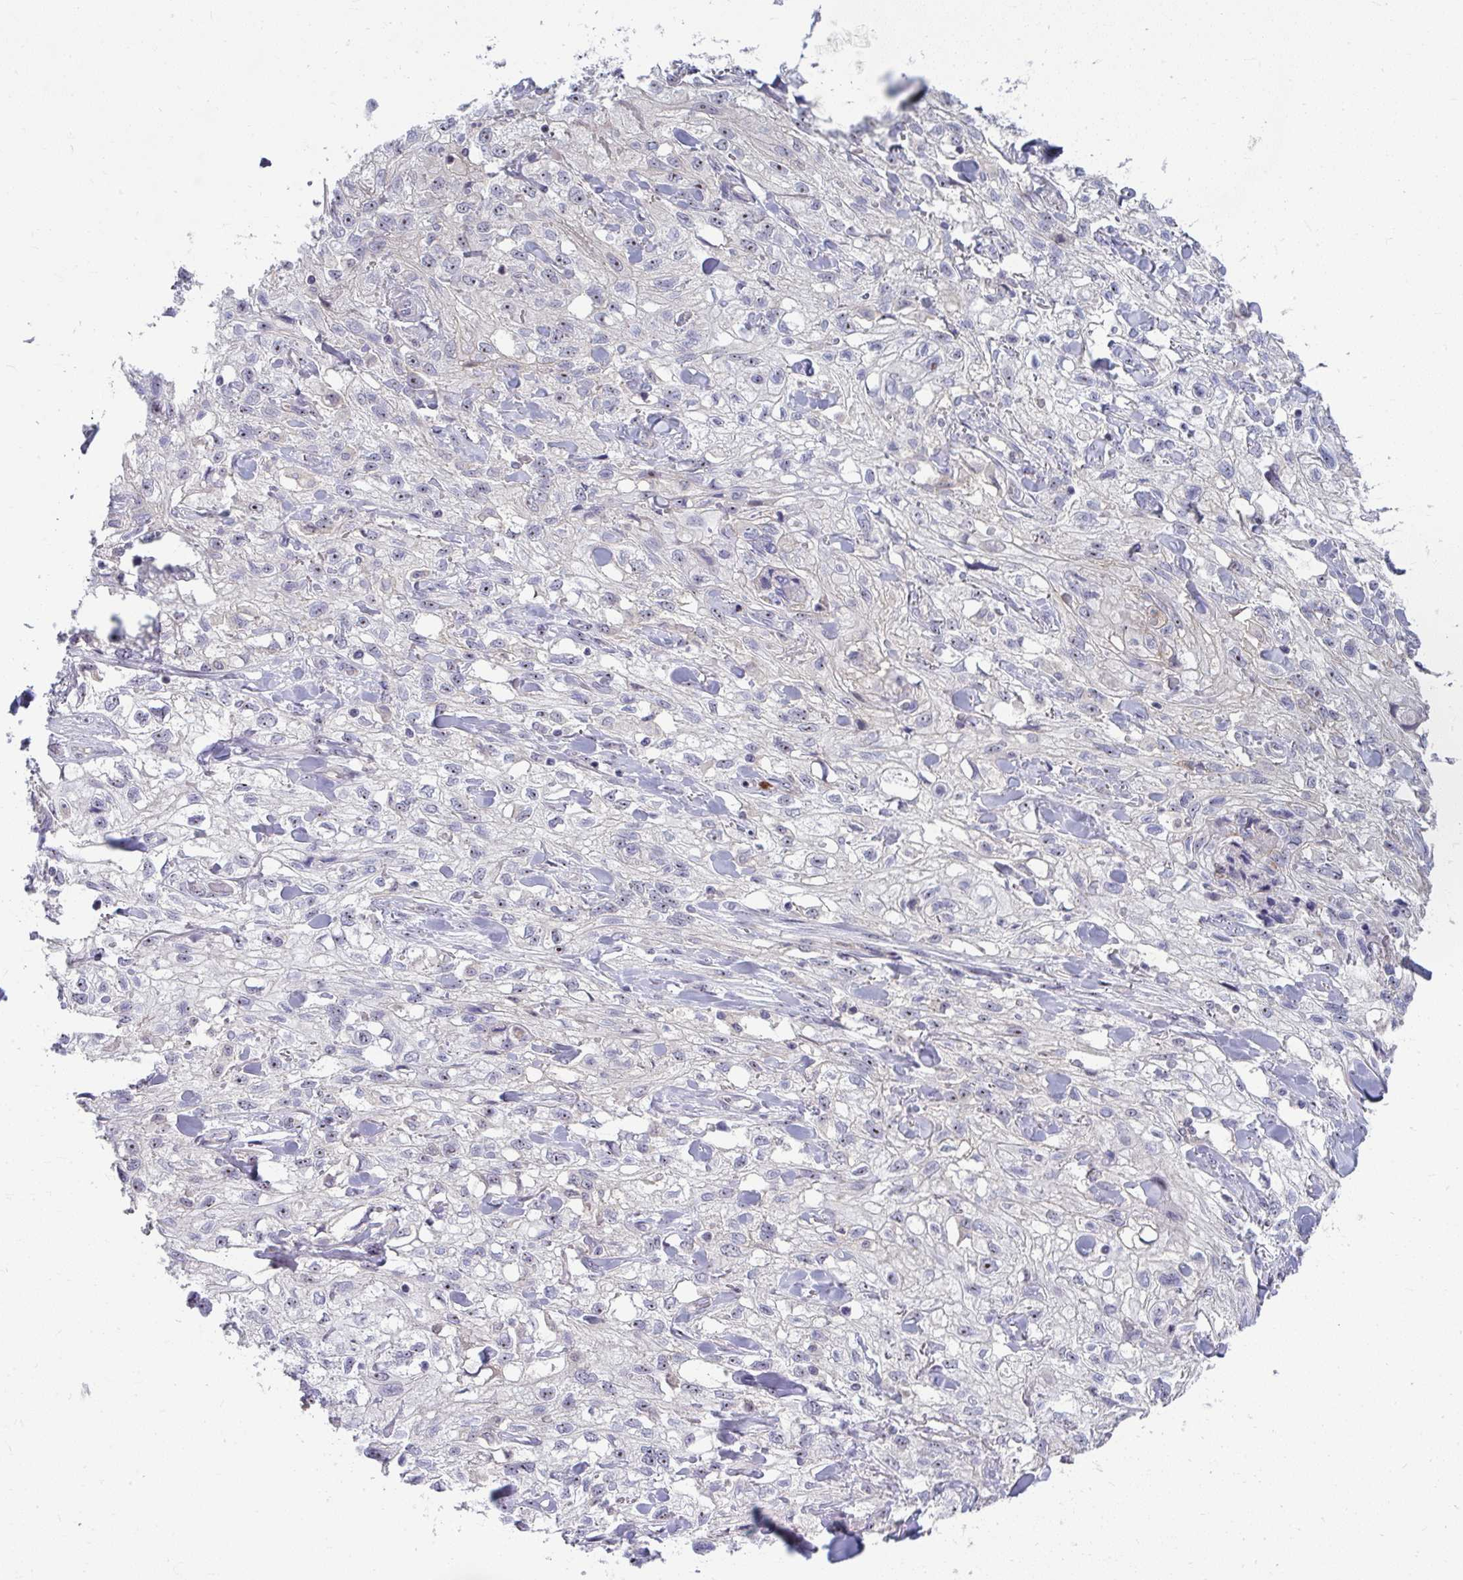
{"staining": {"intensity": "negative", "quantity": "none", "location": "none"}, "tissue": "skin cancer", "cell_type": "Tumor cells", "image_type": "cancer", "snomed": [{"axis": "morphology", "description": "Squamous cell carcinoma, NOS"}, {"axis": "topography", "description": "Skin"}, {"axis": "topography", "description": "Vulva"}], "caption": "Skin squamous cell carcinoma was stained to show a protein in brown. There is no significant positivity in tumor cells.", "gene": "MUS81", "patient": {"sex": "female", "age": 86}}